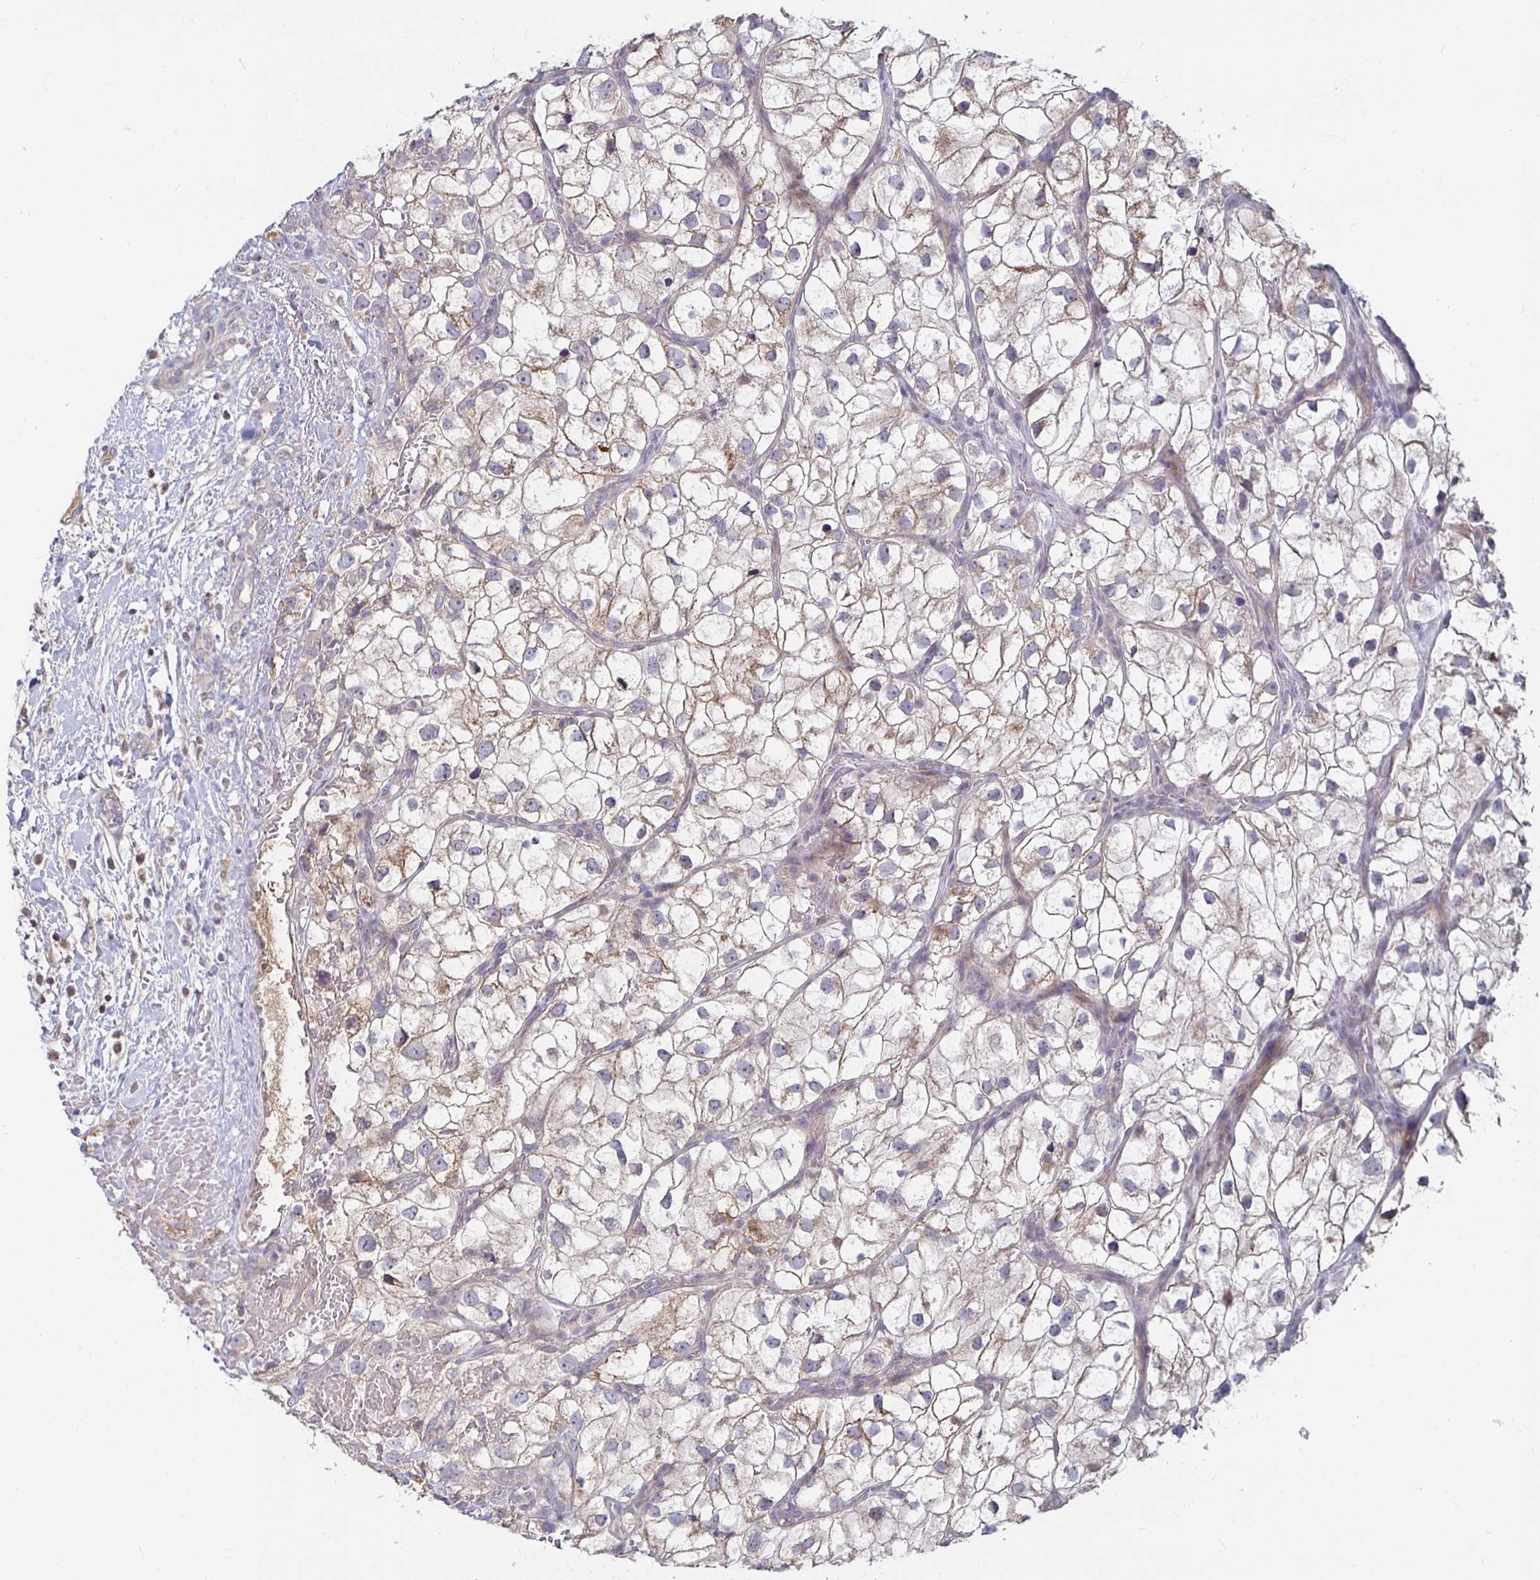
{"staining": {"intensity": "weak", "quantity": ">75%", "location": "cytoplasmic/membranous"}, "tissue": "renal cancer", "cell_type": "Tumor cells", "image_type": "cancer", "snomed": [{"axis": "morphology", "description": "Adenocarcinoma, NOS"}, {"axis": "topography", "description": "Kidney"}], "caption": "Immunohistochemistry (IHC) of renal cancer (adenocarcinoma) displays low levels of weak cytoplasmic/membranous positivity in approximately >75% of tumor cells.", "gene": "RNF144B", "patient": {"sex": "male", "age": 59}}